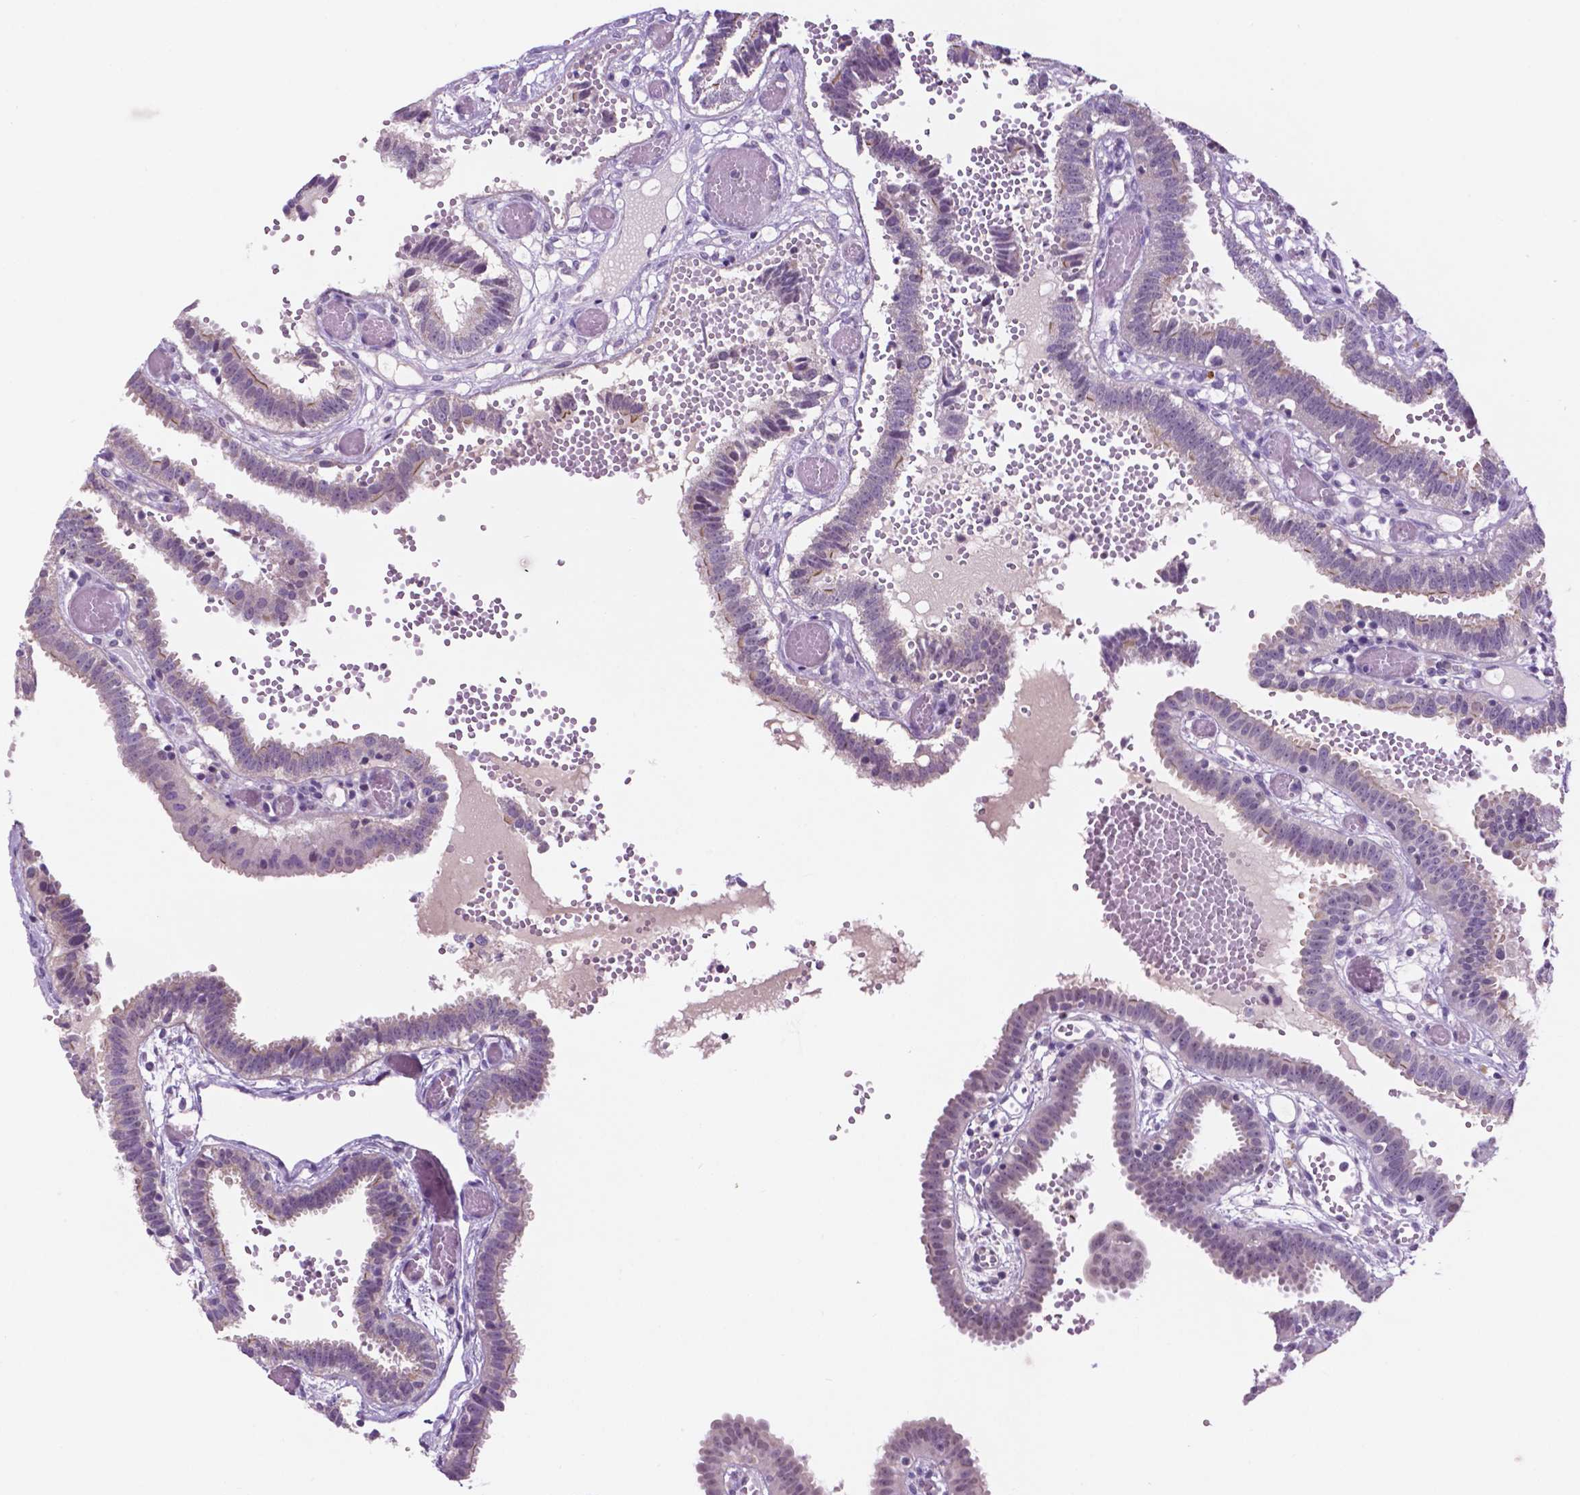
{"staining": {"intensity": "weak", "quantity": "25%-75%", "location": "cytoplasmic/membranous,nuclear"}, "tissue": "fallopian tube", "cell_type": "Glandular cells", "image_type": "normal", "snomed": [{"axis": "morphology", "description": "Normal tissue, NOS"}, {"axis": "topography", "description": "Fallopian tube"}], "caption": "Immunohistochemical staining of benign human fallopian tube displays 25%-75% levels of weak cytoplasmic/membranous,nuclear protein expression in approximately 25%-75% of glandular cells.", "gene": "FAM50B", "patient": {"sex": "female", "age": 37}}